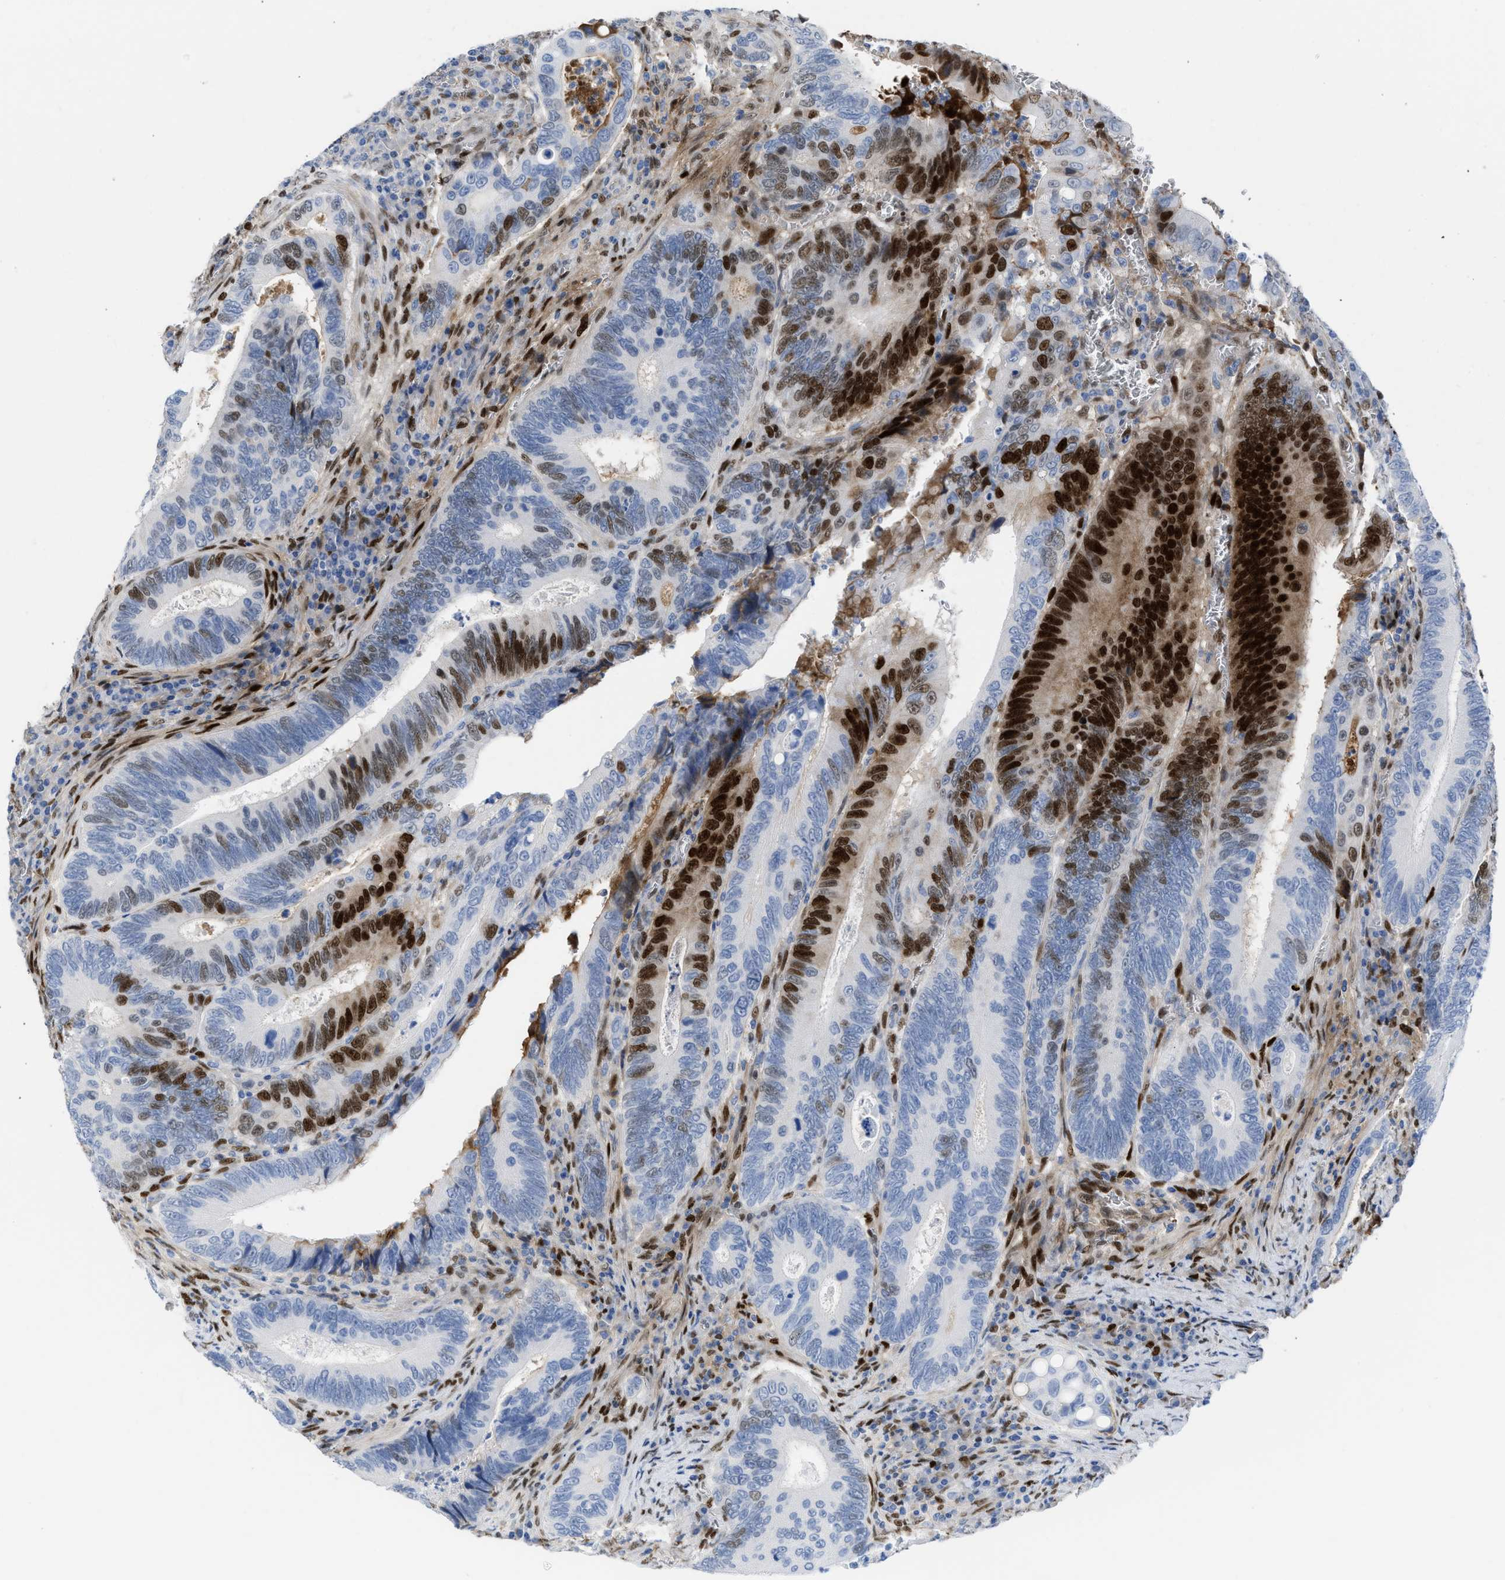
{"staining": {"intensity": "strong", "quantity": "25%-75%", "location": "nuclear"}, "tissue": "colorectal cancer", "cell_type": "Tumor cells", "image_type": "cancer", "snomed": [{"axis": "morphology", "description": "Inflammation, NOS"}, {"axis": "morphology", "description": "Adenocarcinoma, NOS"}, {"axis": "topography", "description": "Colon"}], "caption": "Immunohistochemistry (IHC) (DAB (3,3'-diaminobenzidine)) staining of human colorectal adenocarcinoma exhibits strong nuclear protein positivity in approximately 25%-75% of tumor cells.", "gene": "LEF1", "patient": {"sex": "male", "age": 72}}